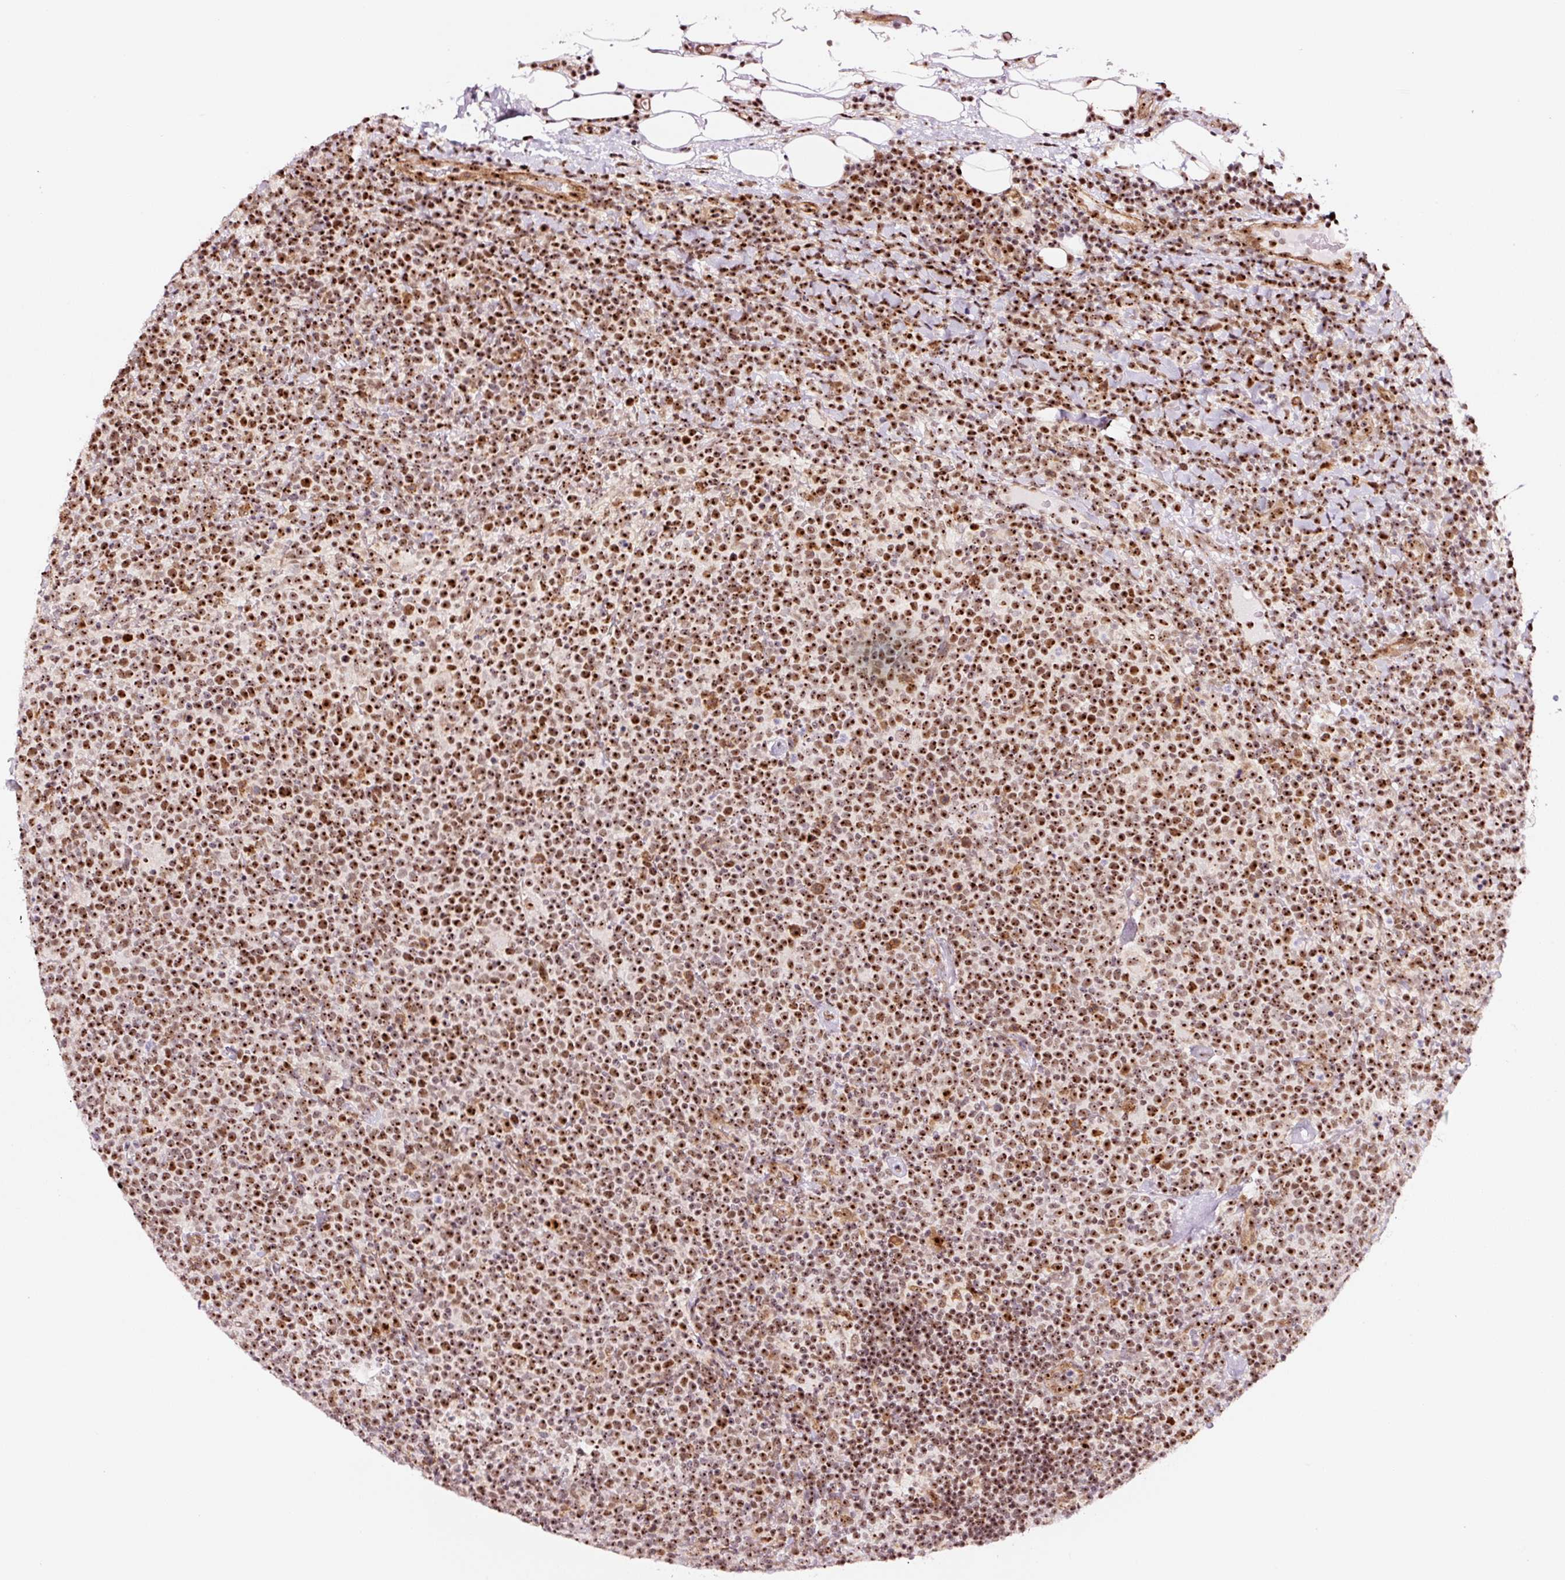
{"staining": {"intensity": "strong", "quantity": ">75%", "location": "nuclear"}, "tissue": "lymphoma", "cell_type": "Tumor cells", "image_type": "cancer", "snomed": [{"axis": "morphology", "description": "Malignant lymphoma, non-Hodgkin's type, High grade"}, {"axis": "topography", "description": "Lymph node"}], "caption": "This micrograph reveals immunohistochemistry (IHC) staining of human high-grade malignant lymphoma, non-Hodgkin's type, with high strong nuclear staining in about >75% of tumor cells.", "gene": "GNL3", "patient": {"sex": "male", "age": 61}}